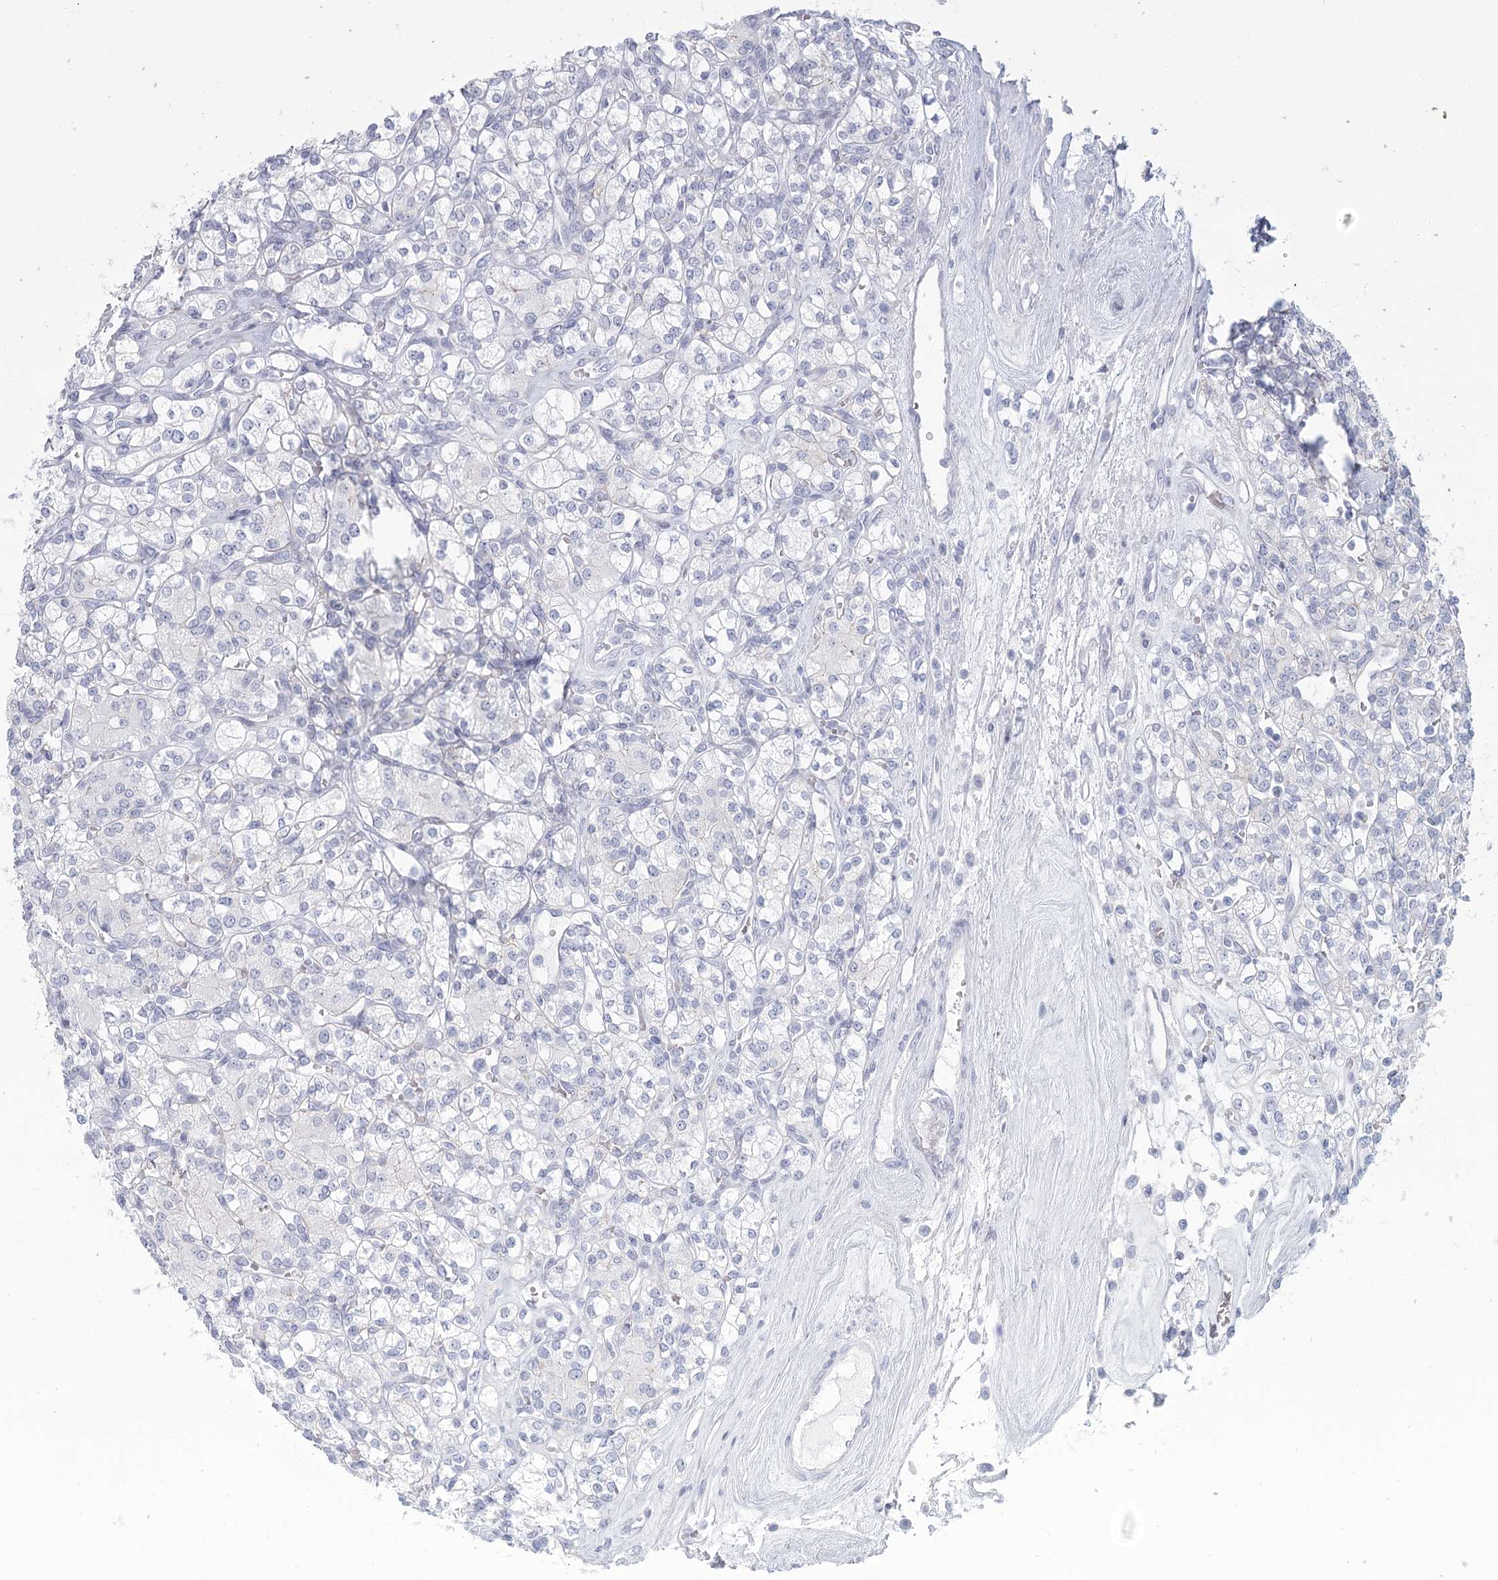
{"staining": {"intensity": "negative", "quantity": "none", "location": "none"}, "tissue": "renal cancer", "cell_type": "Tumor cells", "image_type": "cancer", "snomed": [{"axis": "morphology", "description": "Adenocarcinoma, NOS"}, {"axis": "topography", "description": "Kidney"}], "caption": "Renal cancer was stained to show a protein in brown. There is no significant positivity in tumor cells.", "gene": "WNT8B", "patient": {"sex": "male", "age": 77}}